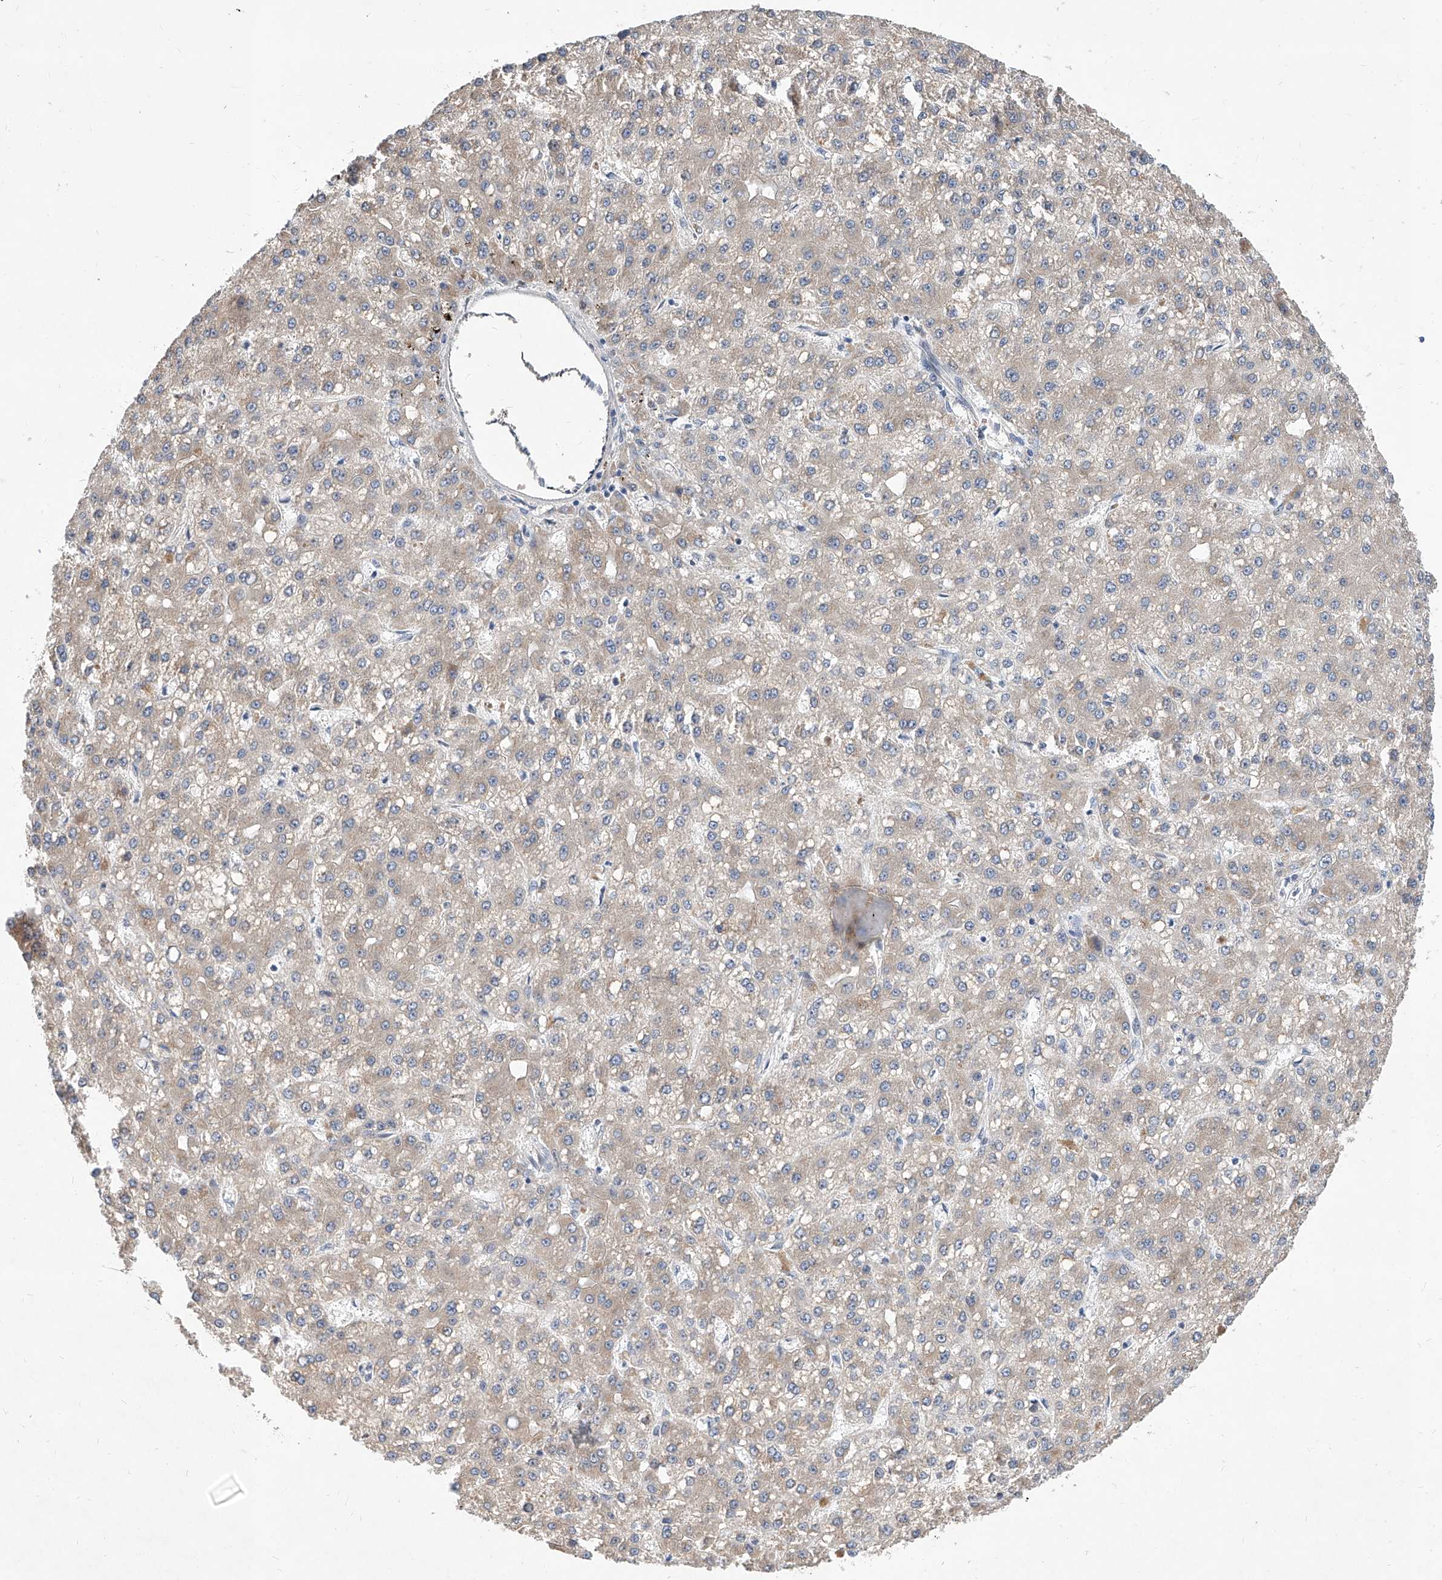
{"staining": {"intensity": "negative", "quantity": "none", "location": "none"}, "tissue": "liver cancer", "cell_type": "Tumor cells", "image_type": "cancer", "snomed": [{"axis": "morphology", "description": "Carcinoma, Hepatocellular, NOS"}, {"axis": "topography", "description": "Liver"}], "caption": "A micrograph of hepatocellular carcinoma (liver) stained for a protein shows no brown staining in tumor cells.", "gene": "MFSD4B", "patient": {"sex": "male", "age": 67}}